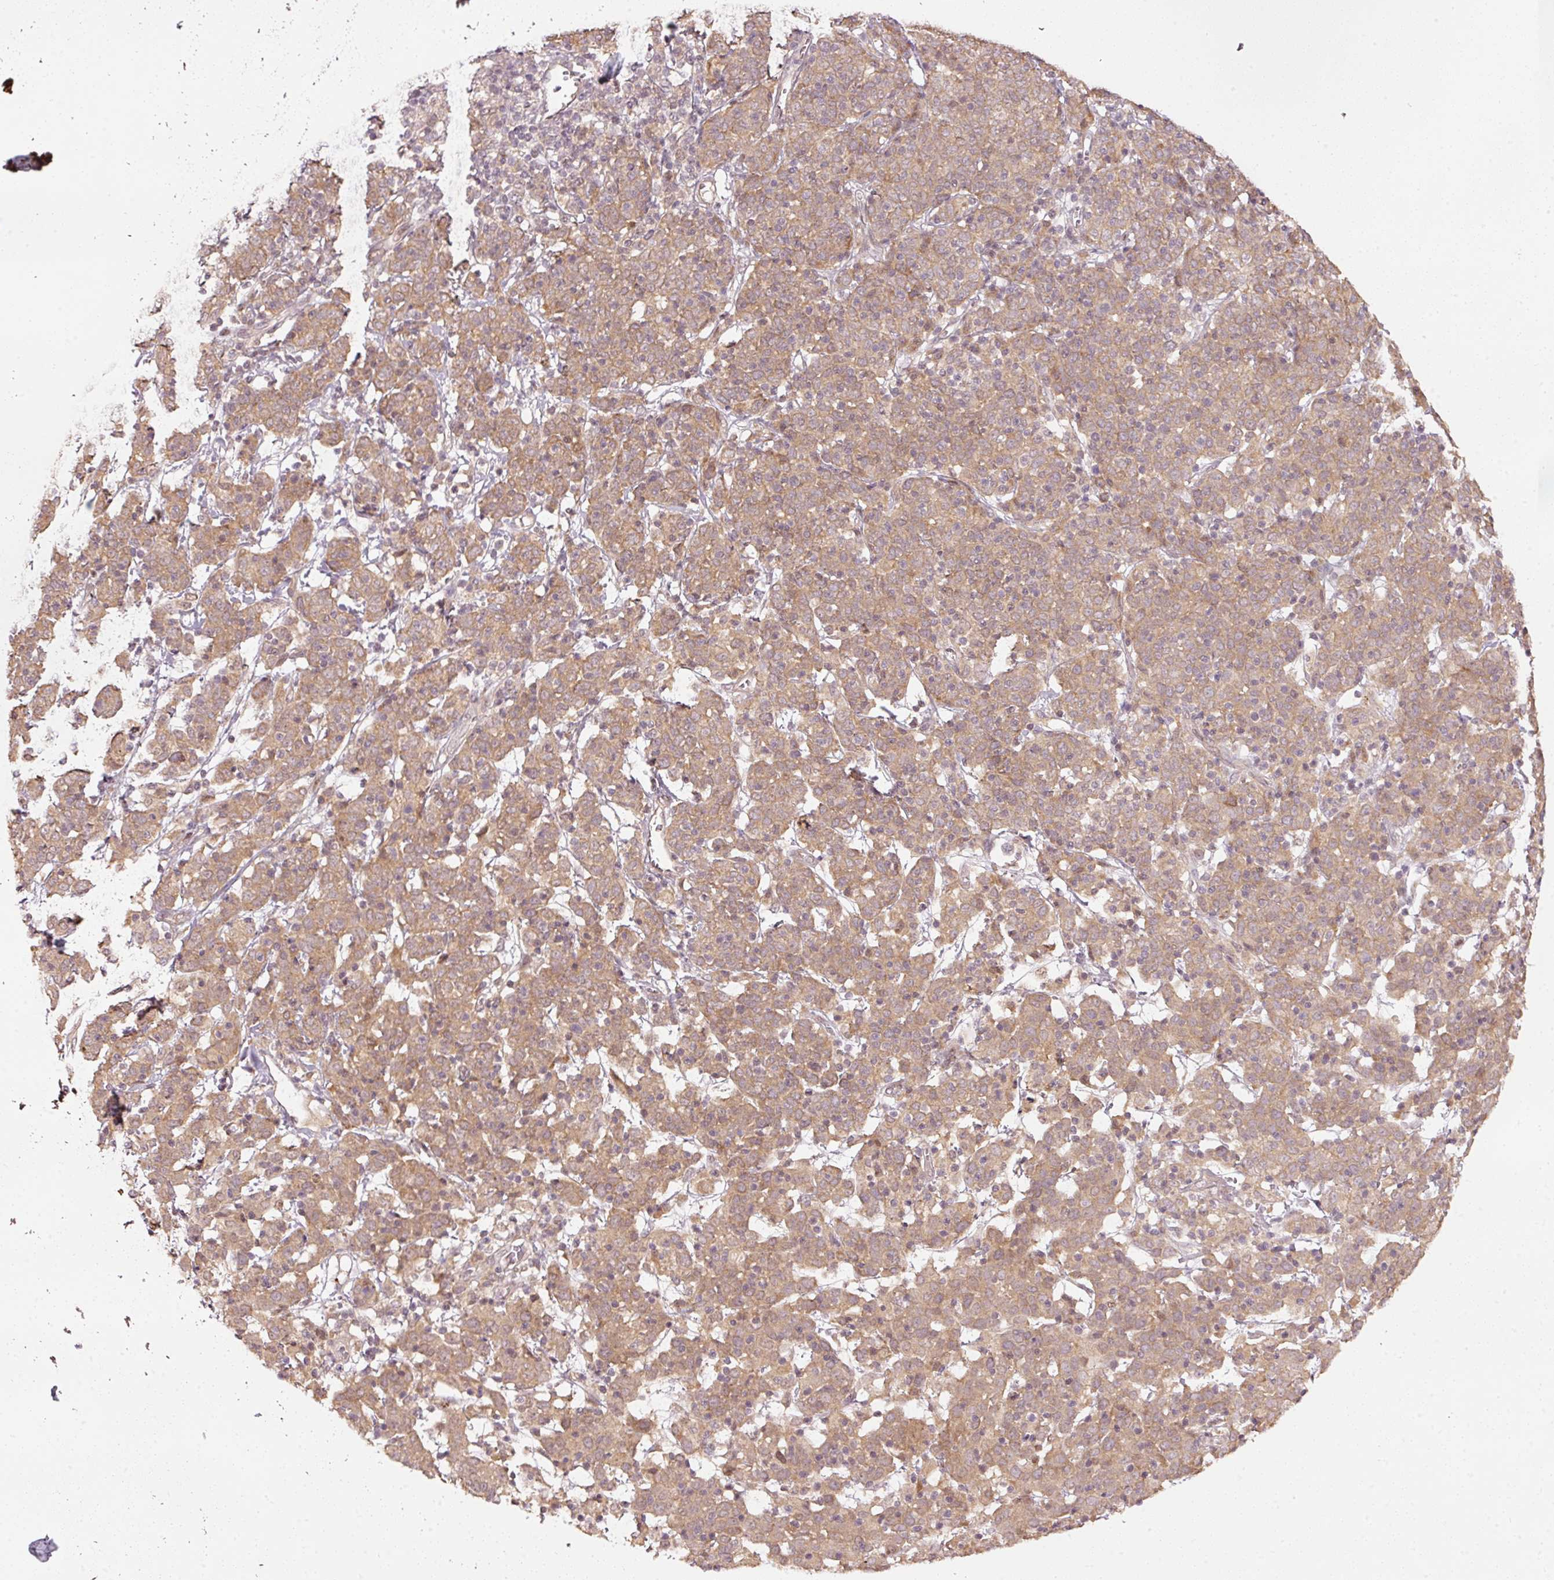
{"staining": {"intensity": "moderate", "quantity": ">75%", "location": "cytoplasmic/membranous"}, "tissue": "cervical cancer", "cell_type": "Tumor cells", "image_type": "cancer", "snomed": [{"axis": "morphology", "description": "Squamous cell carcinoma, NOS"}, {"axis": "topography", "description": "Cervix"}], "caption": "This is an image of immunohistochemistry staining of squamous cell carcinoma (cervical), which shows moderate expression in the cytoplasmic/membranous of tumor cells.", "gene": "PCDHB1", "patient": {"sex": "female", "age": 67}}